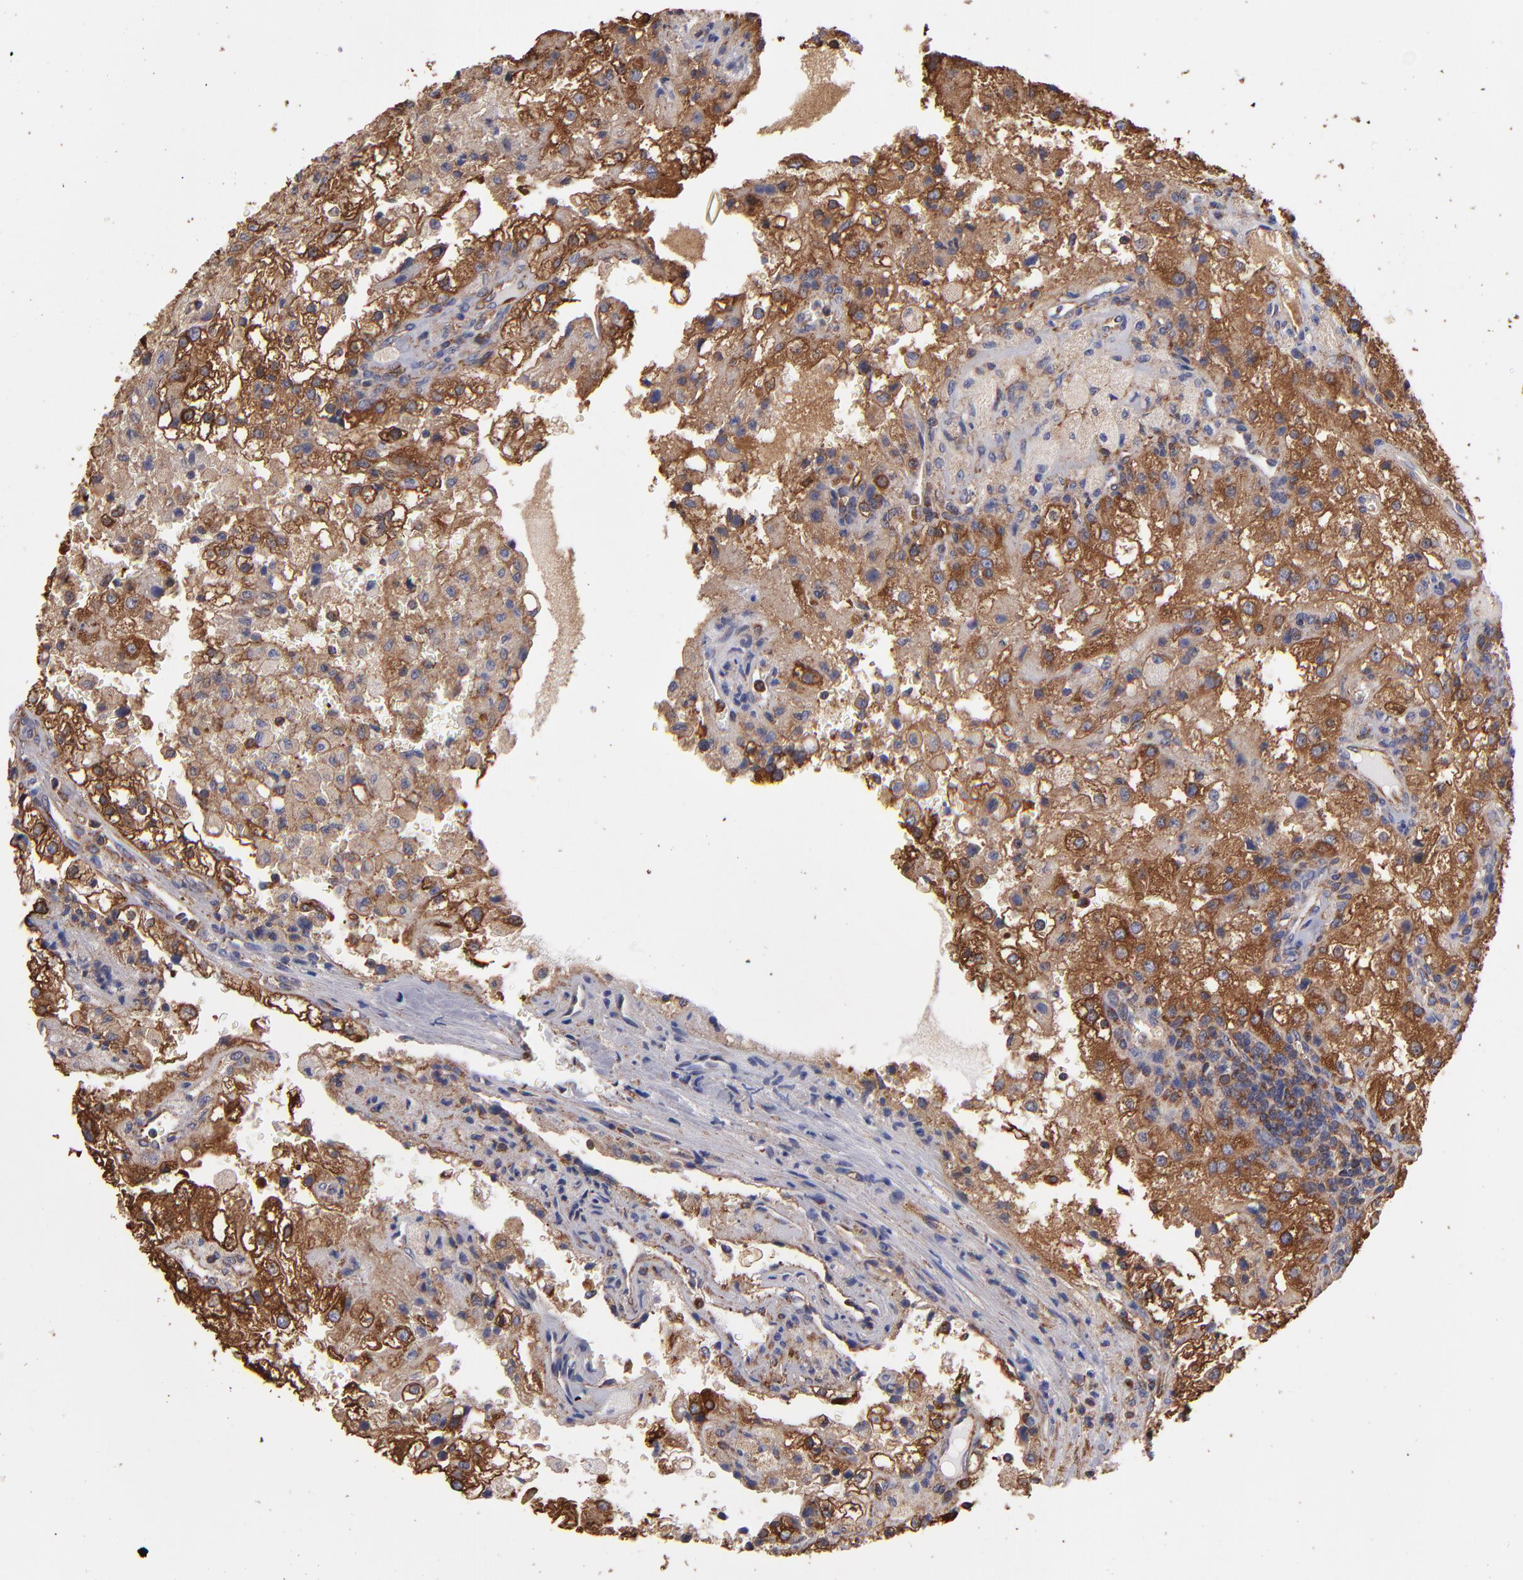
{"staining": {"intensity": "moderate", "quantity": "25%-75%", "location": "cytoplasmic/membranous"}, "tissue": "renal cancer", "cell_type": "Tumor cells", "image_type": "cancer", "snomed": [{"axis": "morphology", "description": "Adenocarcinoma, NOS"}, {"axis": "topography", "description": "Kidney"}], "caption": "The immunohistochemical stain shows moderate cytoplasmic/membranous positivity in tumor cells of adenocarcinoma (renal) tissue. The staining was performed using DAB, with brown indicating positive protein expression. Nuclei are stained blue with hematoxylin.", "gene": "MVP", "patient": {"sex": "female", "age": 74}}